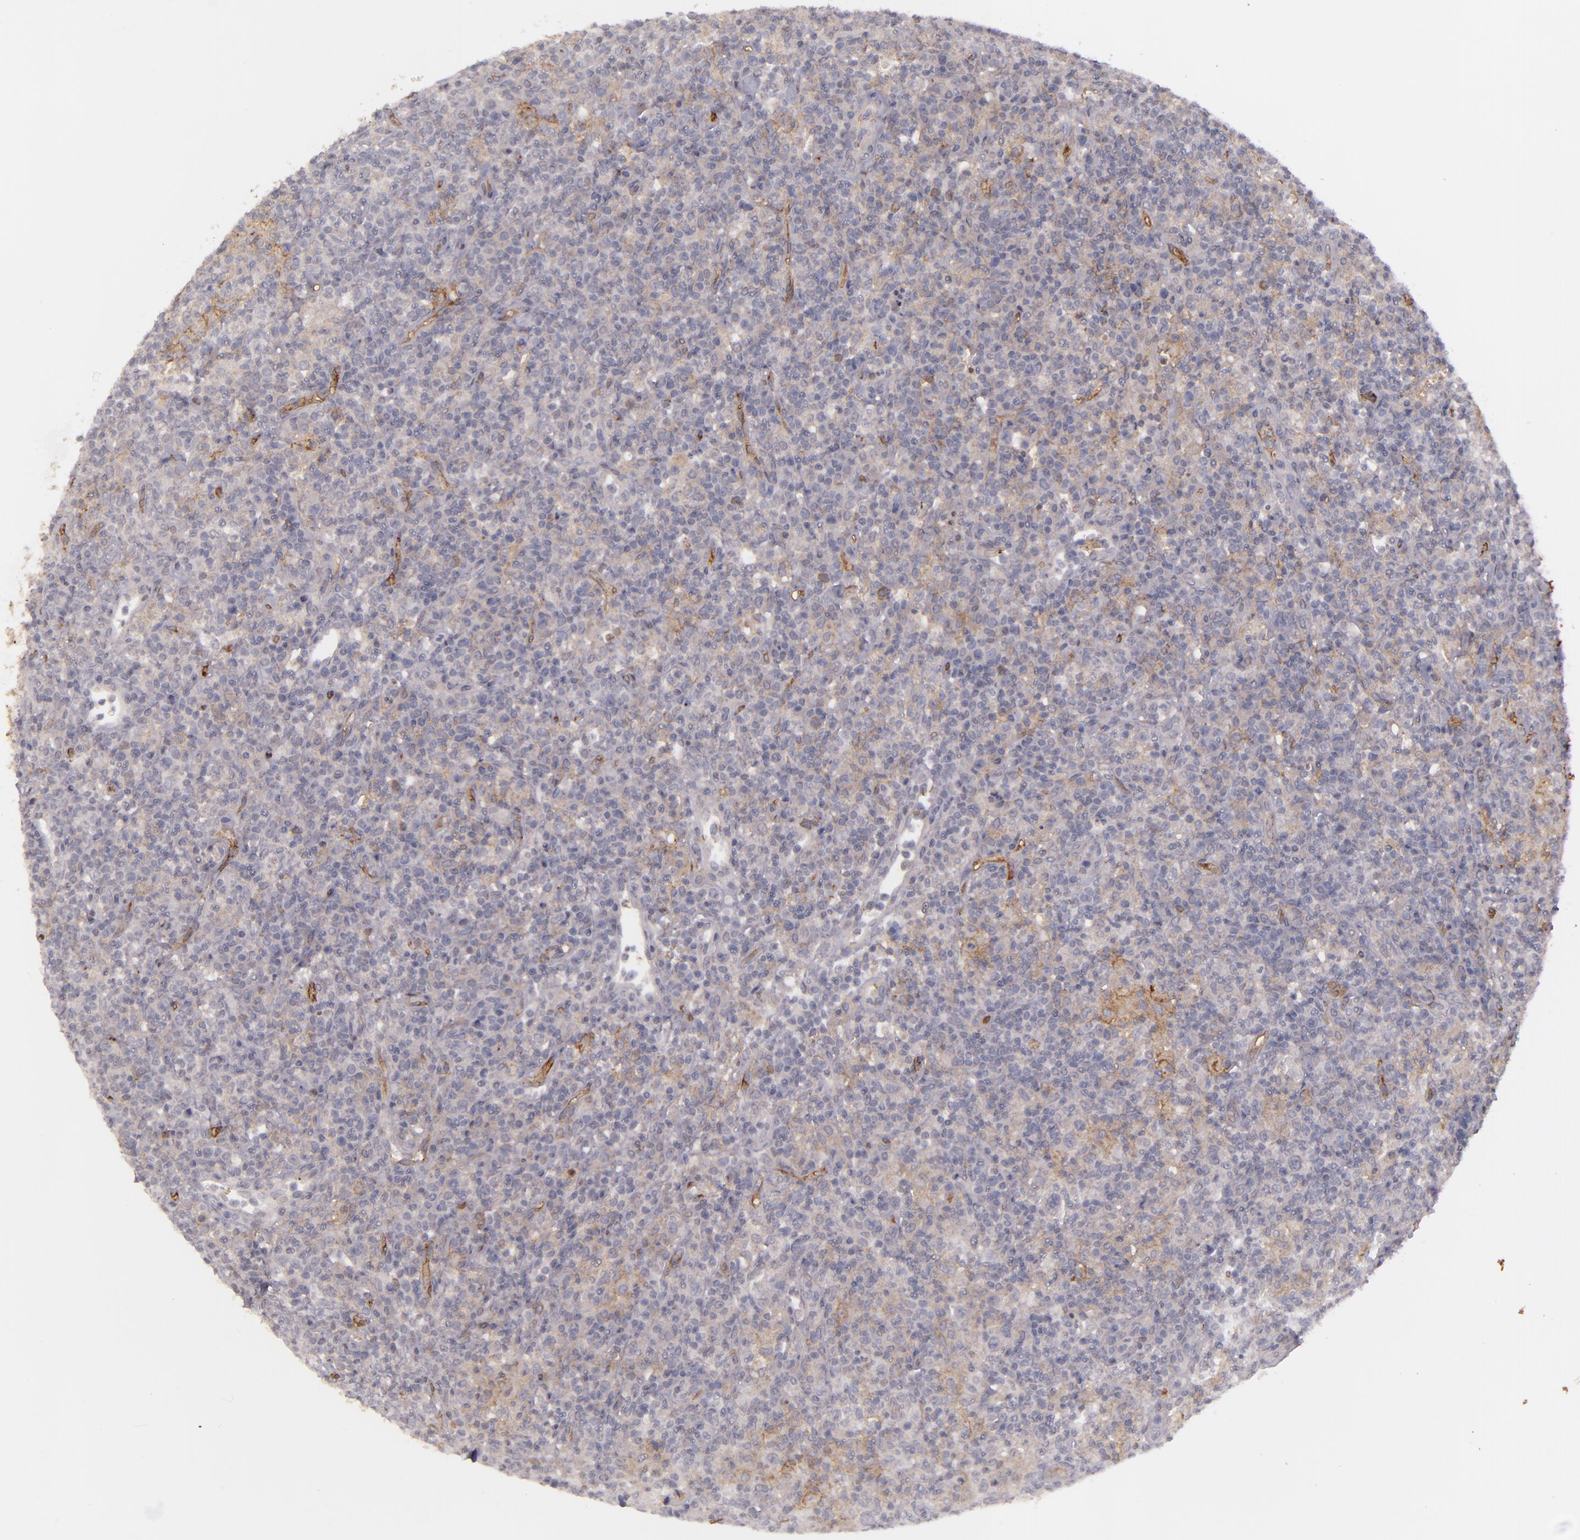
{"staining": {"intensity": "negative", "quantity": "none", "location": "none"}, "tissue": "lymphoma", "cell_type": "Tumor cells", "image_type": "cancer", "snomed": [{"axis": "morphology", "description": "Hodgkin's disease, NOS"}, {"axis": "topography", "description": "Lymph node"}], "caption": "A photomicrograph of lymphoma stained for a protein demonstrates no brown staining in tumor cells.", "gene": "ACE", "patient": {"sex": "male", "age": 65}}